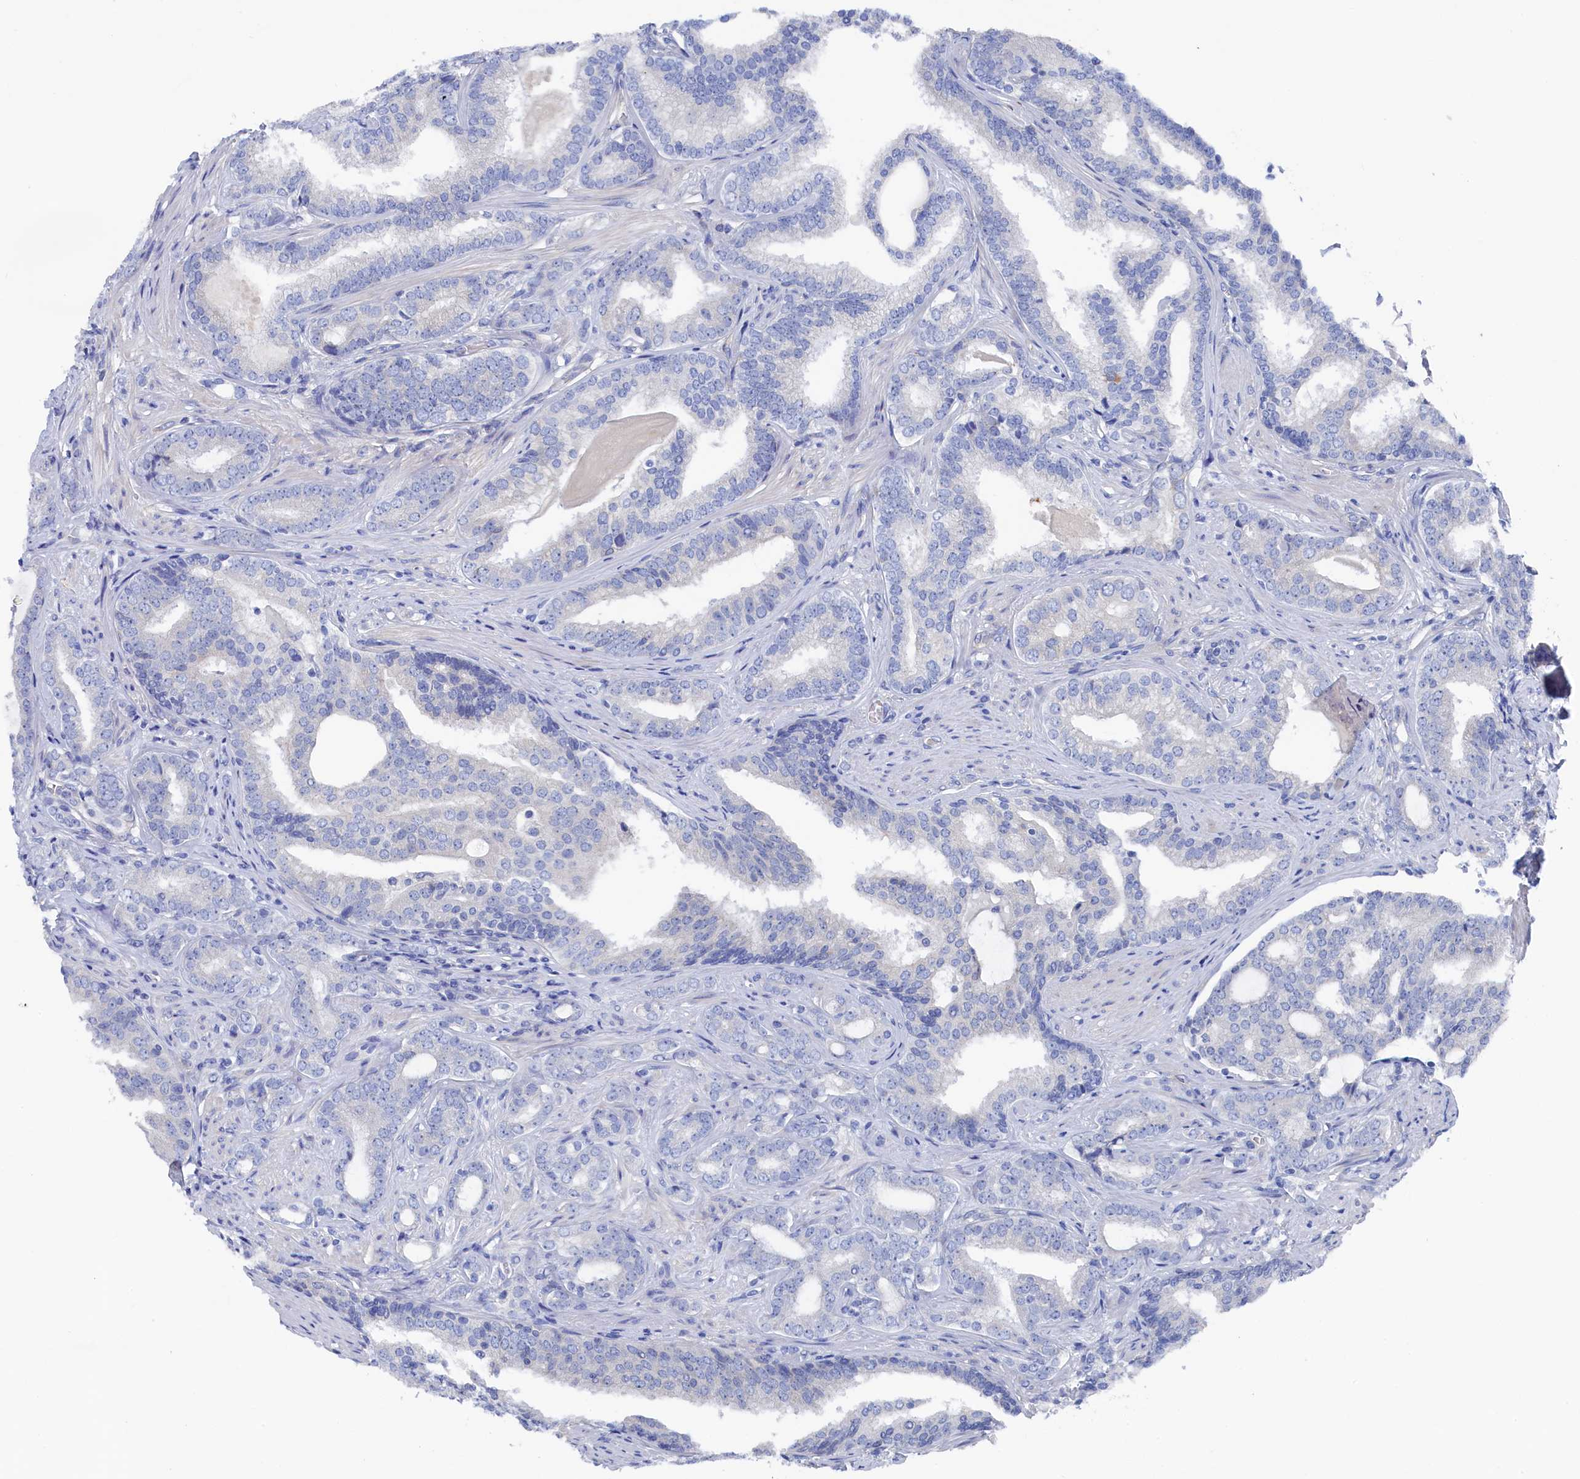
{"staining": {"intensity": "negative", "quantity": "none", "location": "none"}, "tissue": "prostate cancer", "cell_type": "Tumor cells", "image_type": "cancer", "snomed": [{"axis": "morphology", "description": "Adenocarcinoma, High grade"}, {"axis": "topography", "description": "Prostate"}], "caption": "Immunohistochemical staining of high-grade adenocarcinoma (prostate) displays no significant staining in tumor cells.", "gene": "TMOD2", "patient": {"sex": "male", "age": 63}}